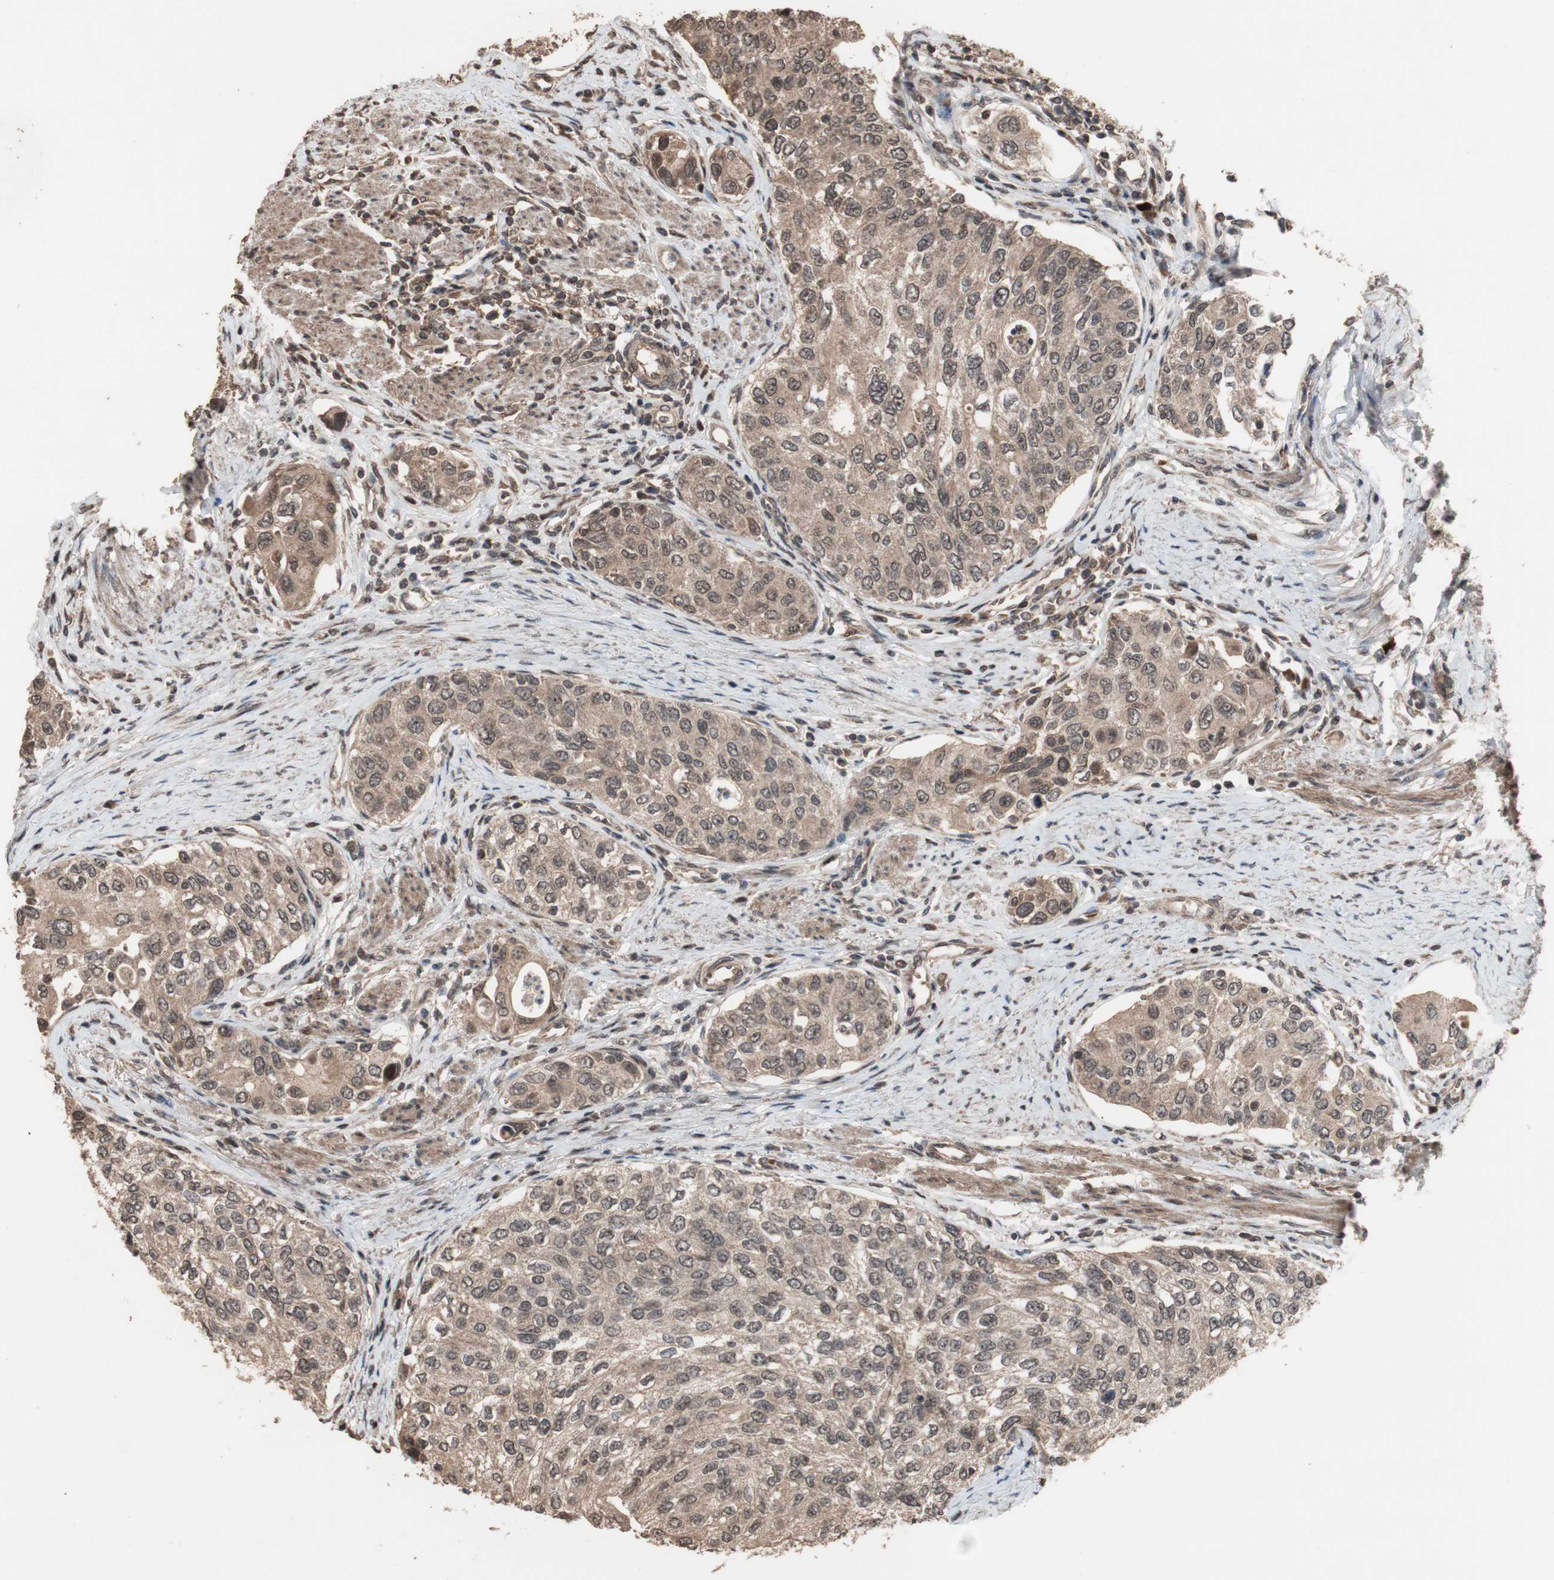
{"staining": {"intensity": "moderate", "quantity": ">75%", "location": "cytoplasmic/membranous"}, "tissue": "urothelial cancer", "cell_type": "Tumor cells", "image_type": "cancer", "snomed": [{"axis": "morphology", "description": "Urothelial carcinoma, High grade"}, {"axis": "topography", "description": "Urinary bladder"}], "caption": "Human urothelial carcinoma (high-grade) stained with a brown dye shows moderate cytoplasmic/membranous positive expression in approximately >75% of tumor cells.", "gene": "KANSL1", "patient": {"sex": "female", "age": 56}}